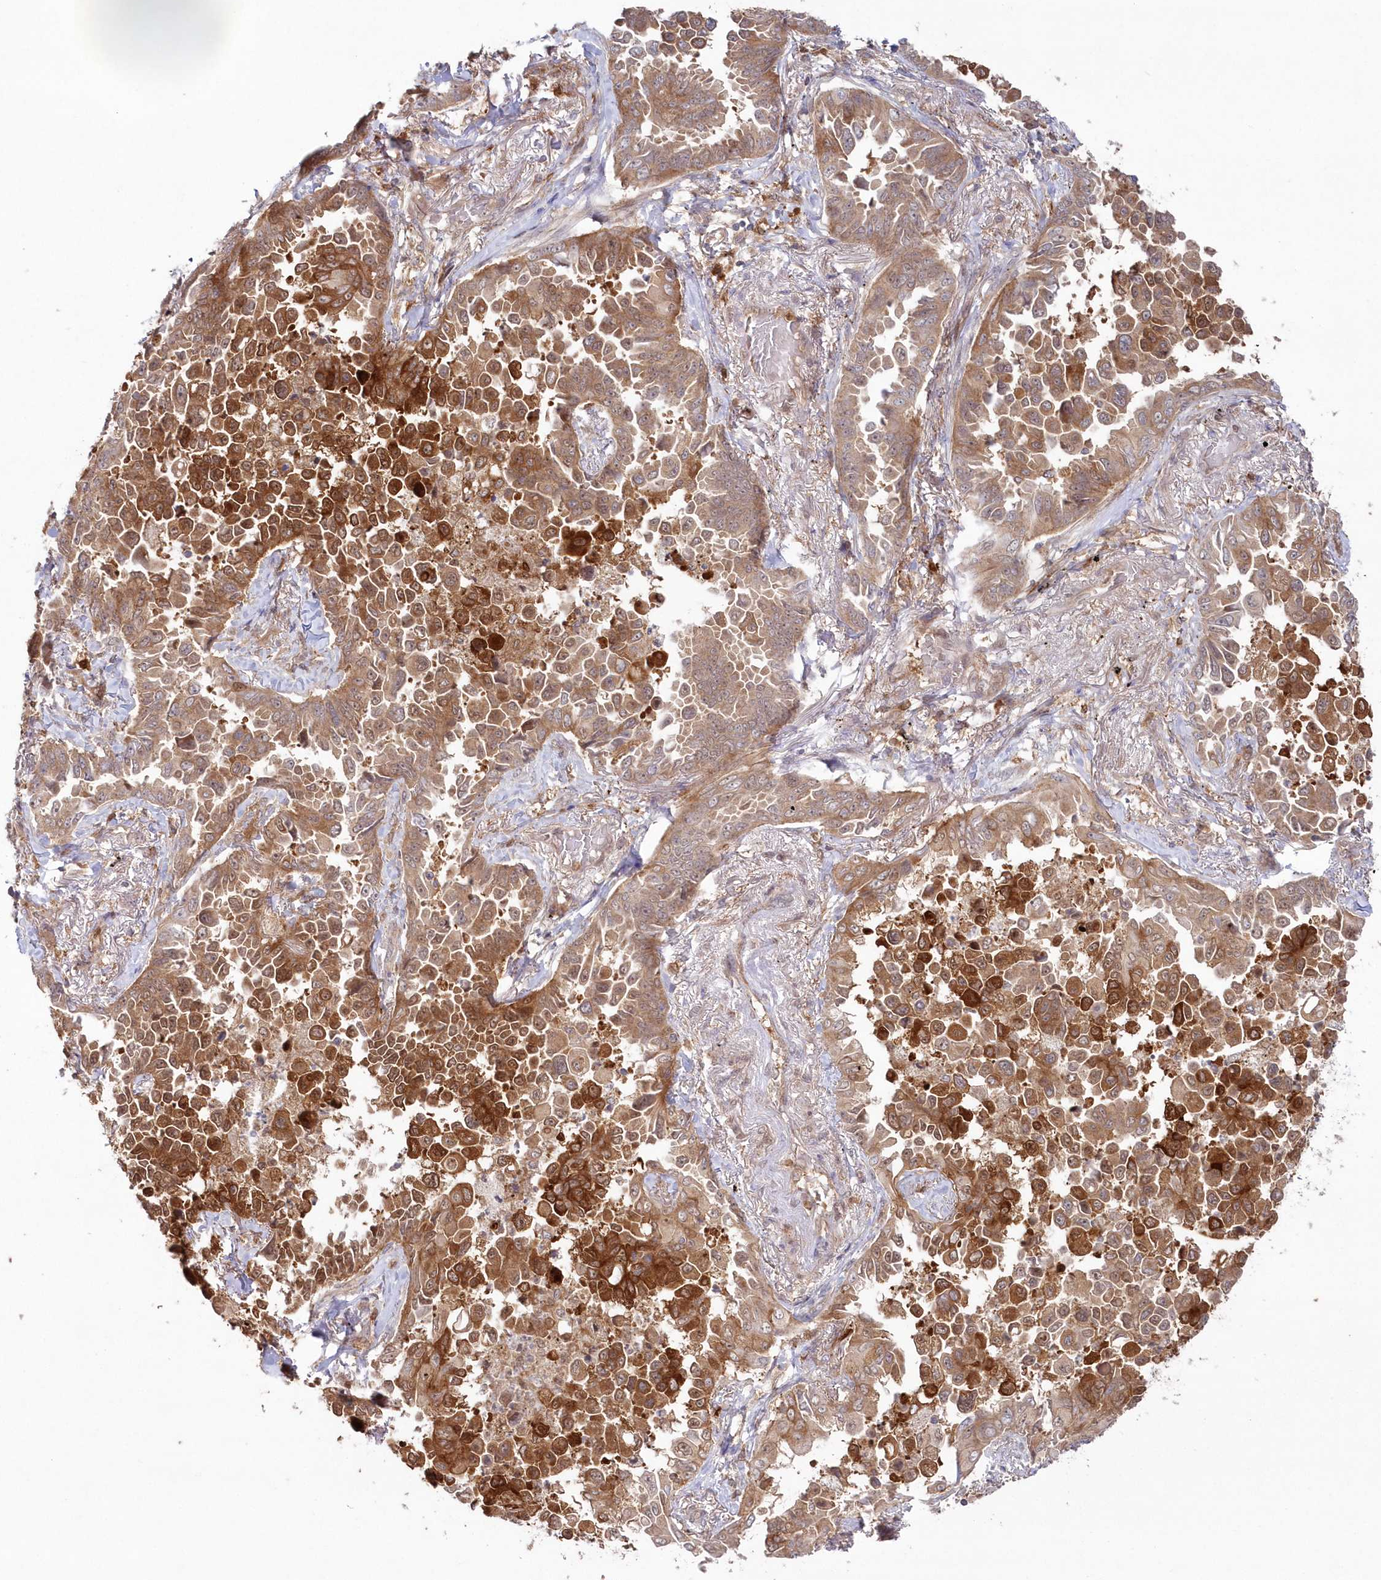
{"staining": {"intensity": "strong", "quantity": "25%-75%", "location": "cytoplasmic/membranous"}, "tissue": "lung cancer", "cell_type": "Tumor cells", "image_type": "cancer", "snomed": [{"axis": "morphology", "description": "Adenocarcinoma, NOS"}, {"axis": "topography", "description": "Lung"}], "caption": "Lung adenocarcinoma stained with IHC demonstrates strong cytoplasmic/membranous positivity in about 25%-75% of tumor cells.", "gene": "GBE1", "patient": {"sex": "female", "age": 67}}